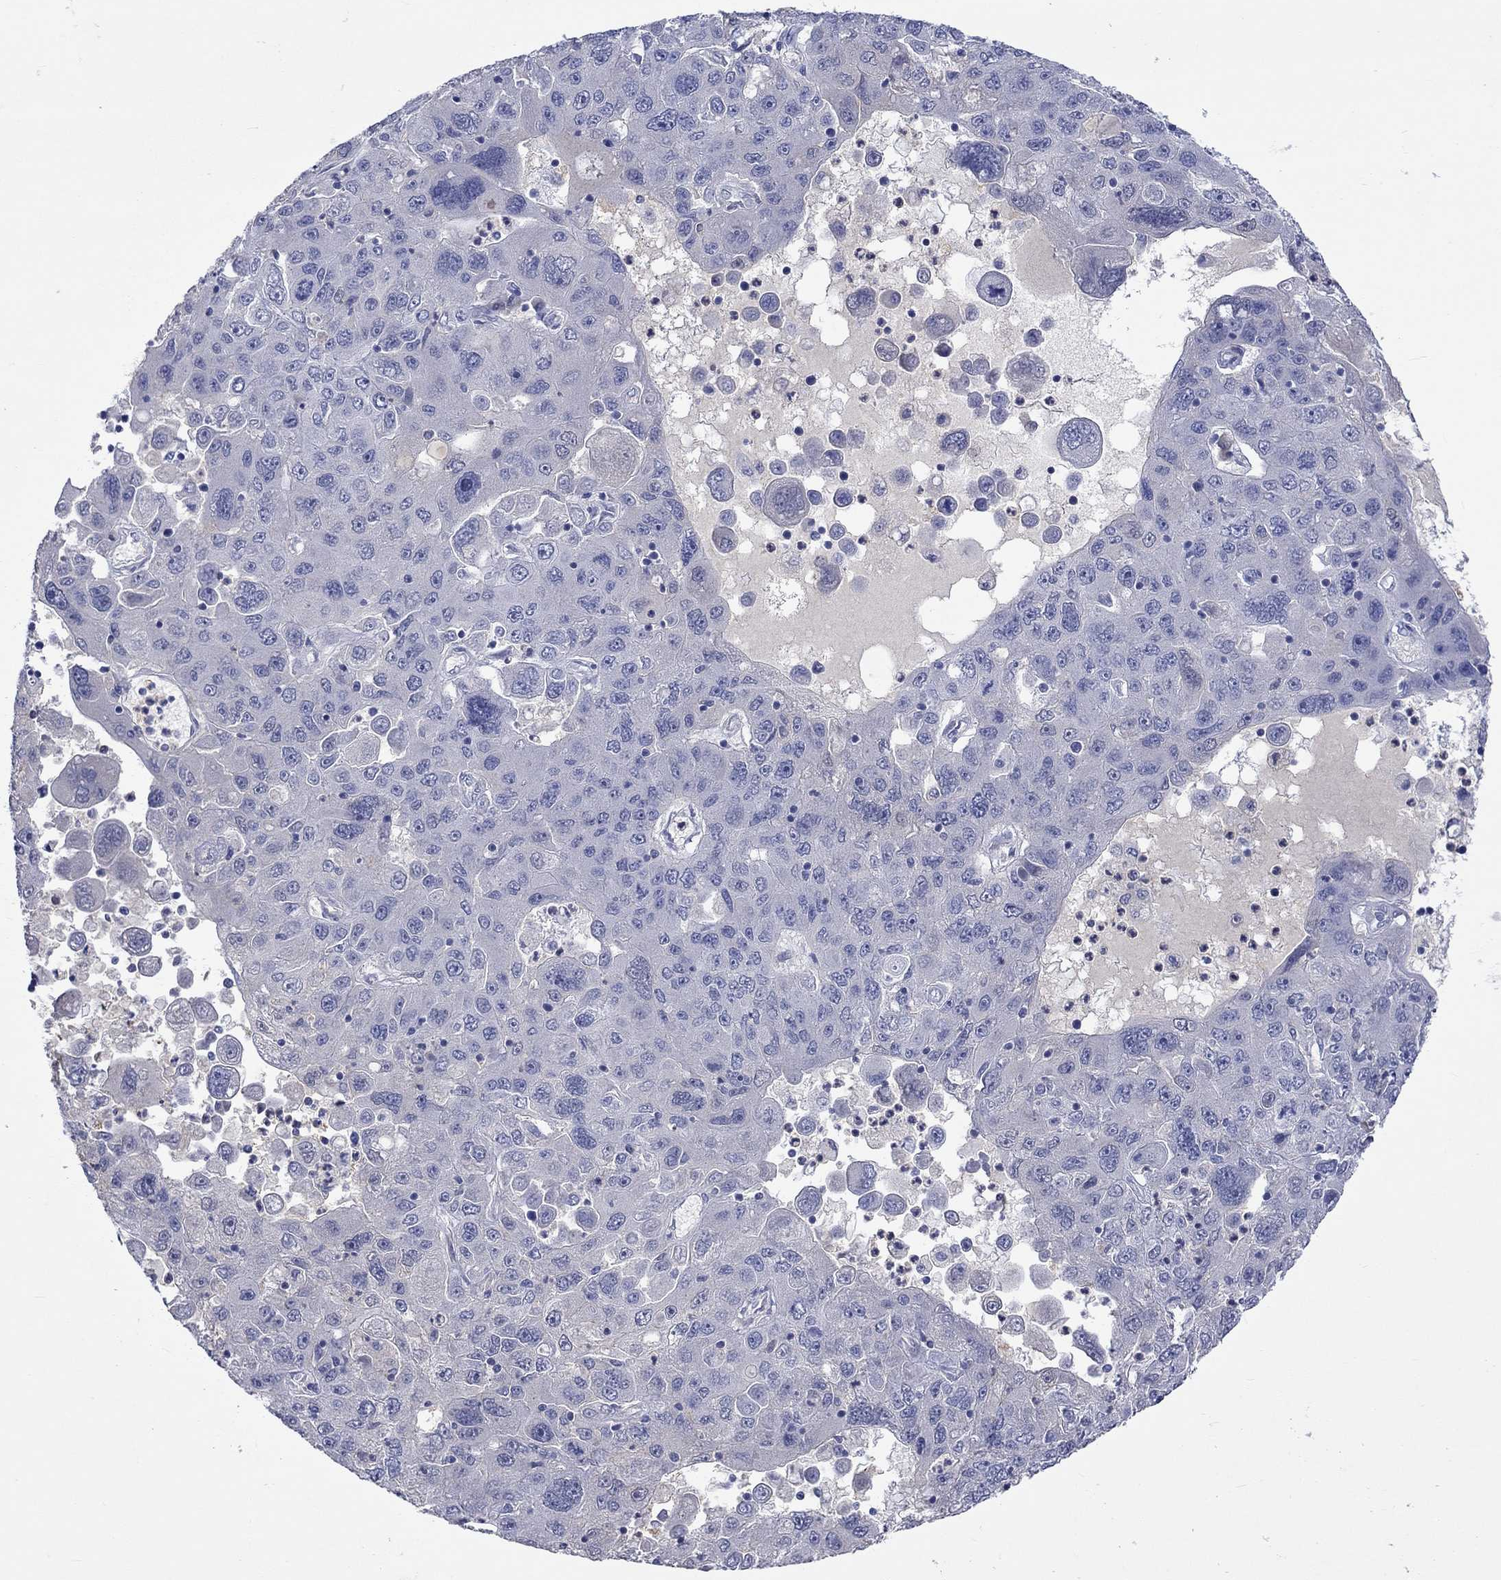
{"staining": {"intensity": "negative", "quantity": "none", "location": "none"}, "tissue": "stomach cancer", "cell_type": "Tumor cells", "image_type": "cancer", "snomed": [{"axis": "morphology", "description": "Adenocarcinoma, NOS"}, {"axis": "topography", "description": "Stomach"}], "caption": "This photomicrograph is of stomach adenocarcinoma stained with immunohistochemistry (IHC) to label a protein in brown with the nuclei are counter-stained blue. There is no expression in tumor cells.", "gene": "LRFN4", "patient": {"sex": "male", "age": 56}}